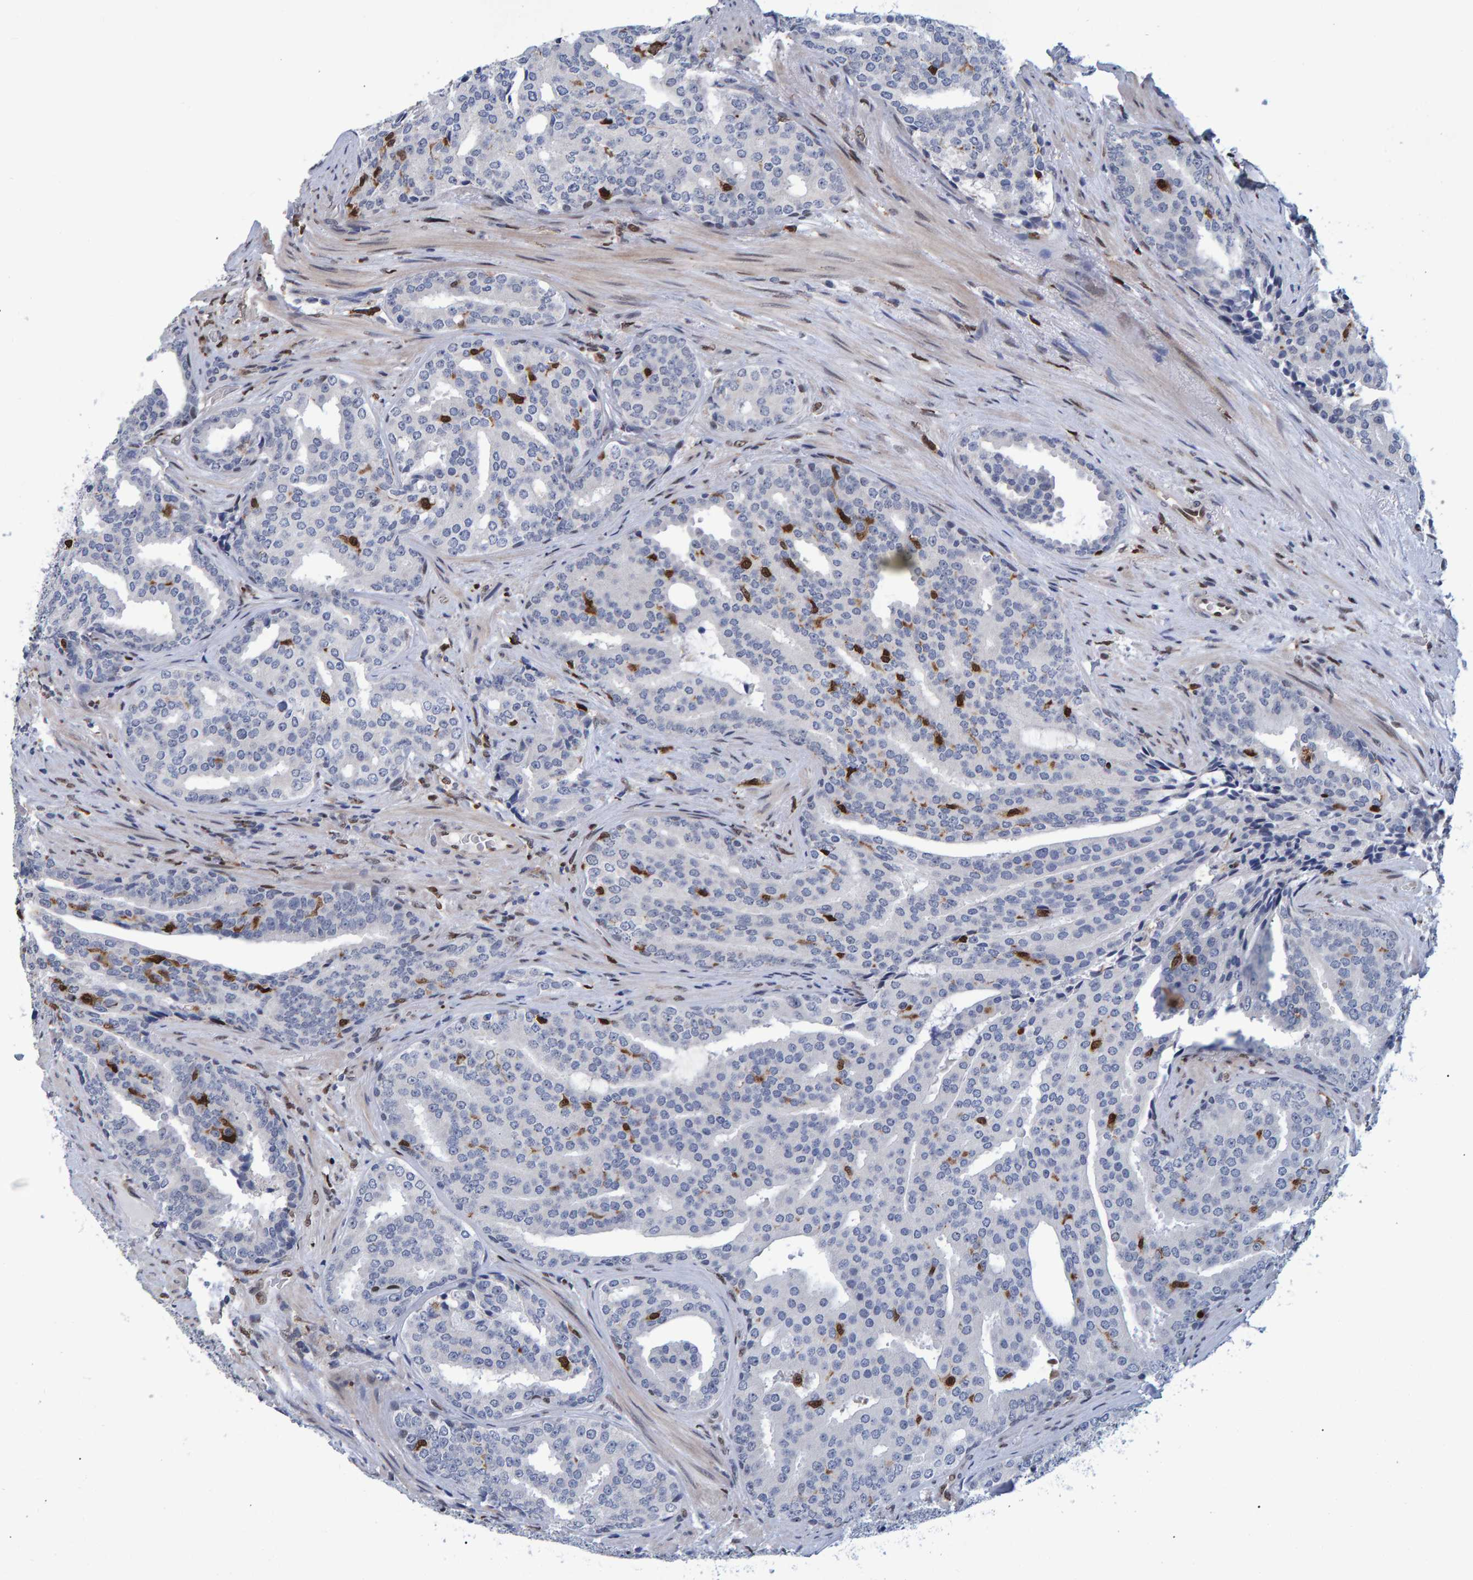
{"staining": {"intensity": "negative", "quantity": "none", "location": "none"}, "tissue": "prostate cancer", "cell_type": "Tumor cells", "image_type": "cancer", "snomed": [{"axis": "morphology", "description": "Adenocarcinoma, High grade"}, {"axis": "topography", "description": "Prostate"}], "caption": "Protein analysis of prostate cancer shows no significant staining in tumor cells.", "gene": "QKI", "patient": {"sex": "male", "age": 71}}